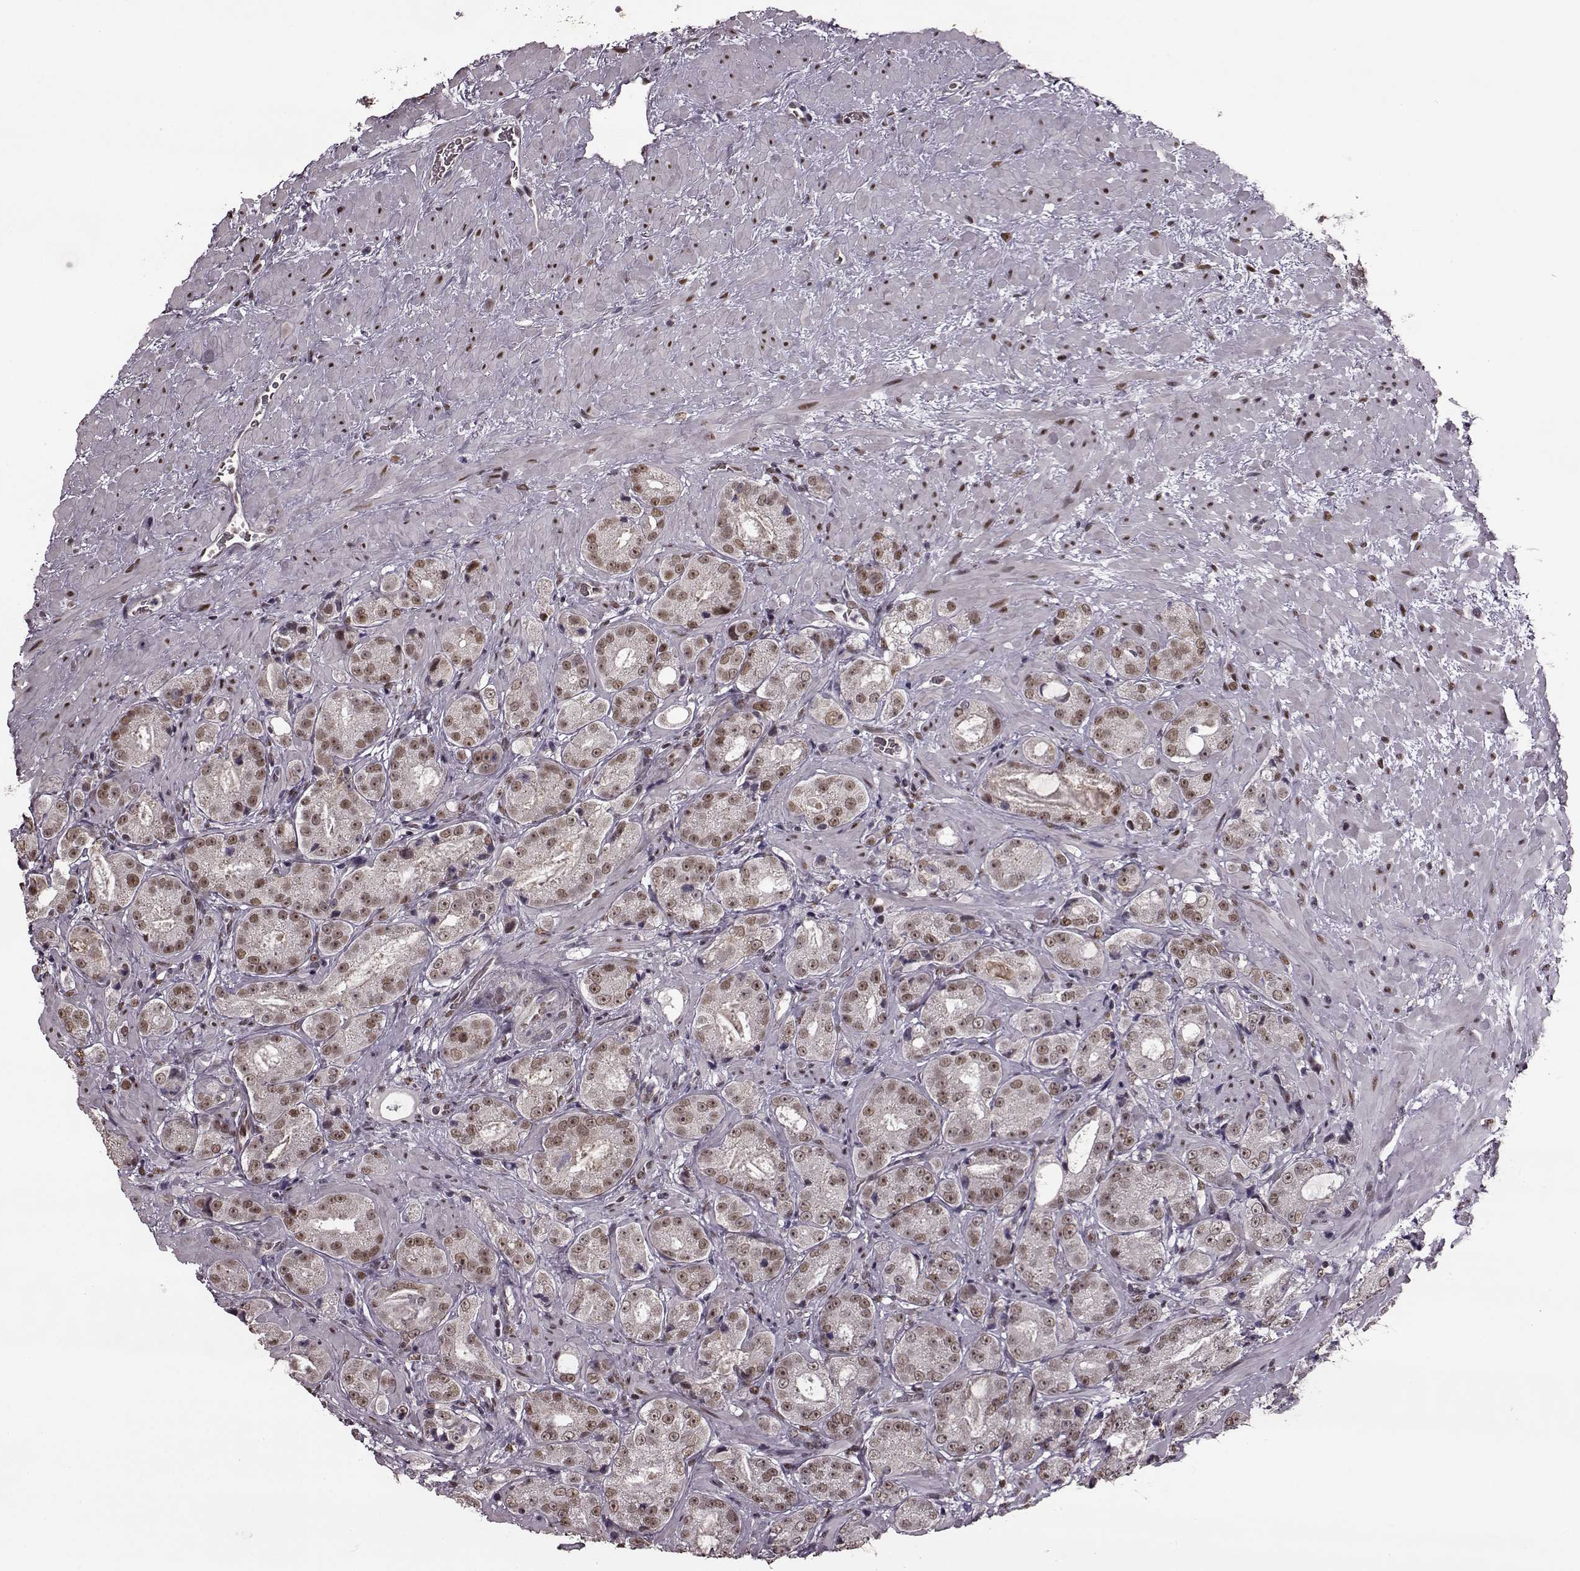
{"staining": {"intensity": "weak", "quantity": ">75%", "location": "nuclear"}, "tissue": "prostate cancer", "cell_type": "Tumor cells", "image_type": "cancer", "snomed": [{"axis": "morphology", "description": "Normal tissue, NOS"}, {"axis": "morphology", "description": "Adenocarcinoma, High grade"}, {"axis": "topography", "description": "Prostate"}], "caption": "DAB (3,3'-diaminobenzidine) immunohistochemical staining of human prostate cancer (high-grade adenocarcinoma) reveals weak nuclear protein staining in about >75% of tumor cells. (IHC, brightfield microscopy, high magnification).", "gene": "FTO", "patient": {"sex": "male", "age": 83}}